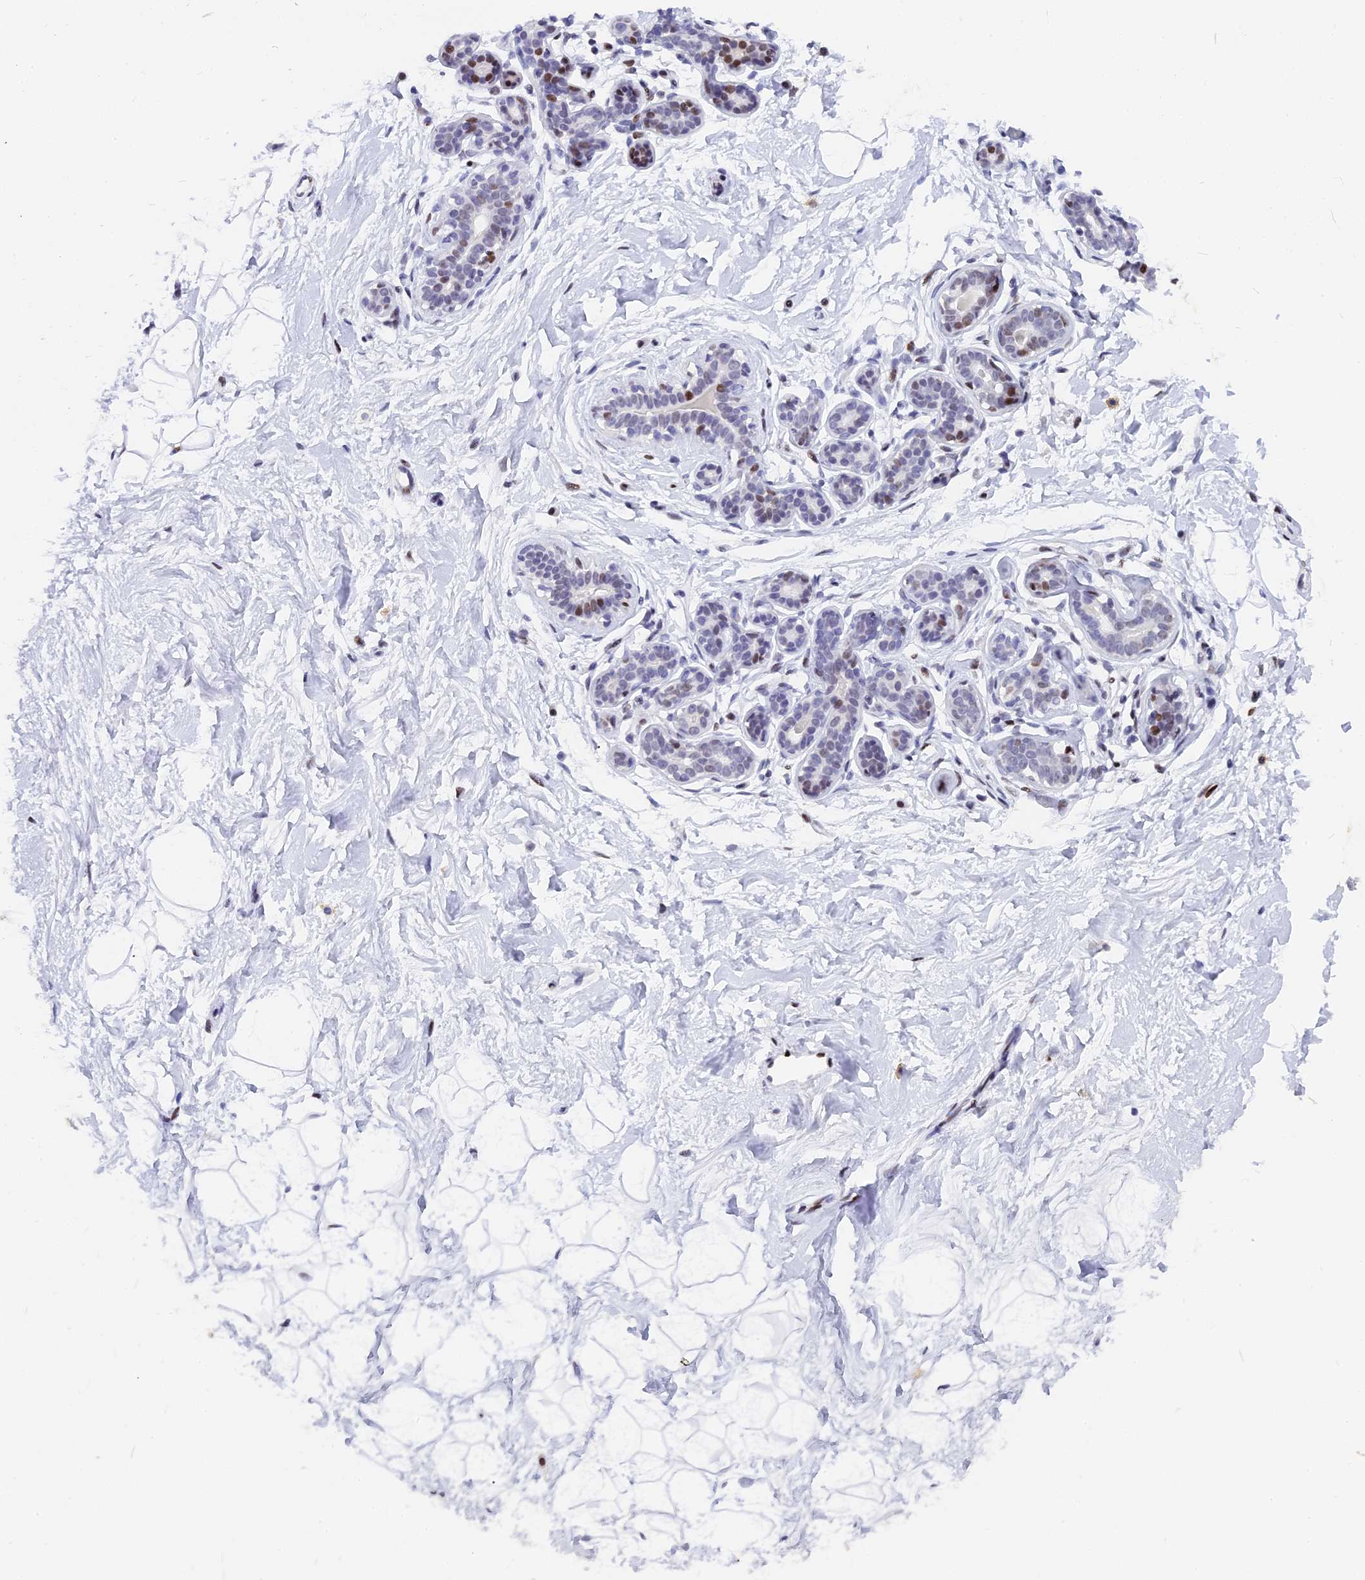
{"staining": {"intensity": "negative", "quantity": "none", "location": "none"}, "tissue": "breast", "cell_type": "Adipocytes", "image_type": "normal", "snomed": [{"axis": "morphology", "description": "Normal tissue, NOS"}, {"axis": "morphology", "description": "Adenoma, NOS"}, {"axis": "topography", "description": "Breast"}], "caption": "Immunohistochemistry histopathology image of benign breast stained for a protein (brown), which displays no staining in adipocytes.", "gene": "NSA2", "patient": {"sex": "female", "age": 23}}